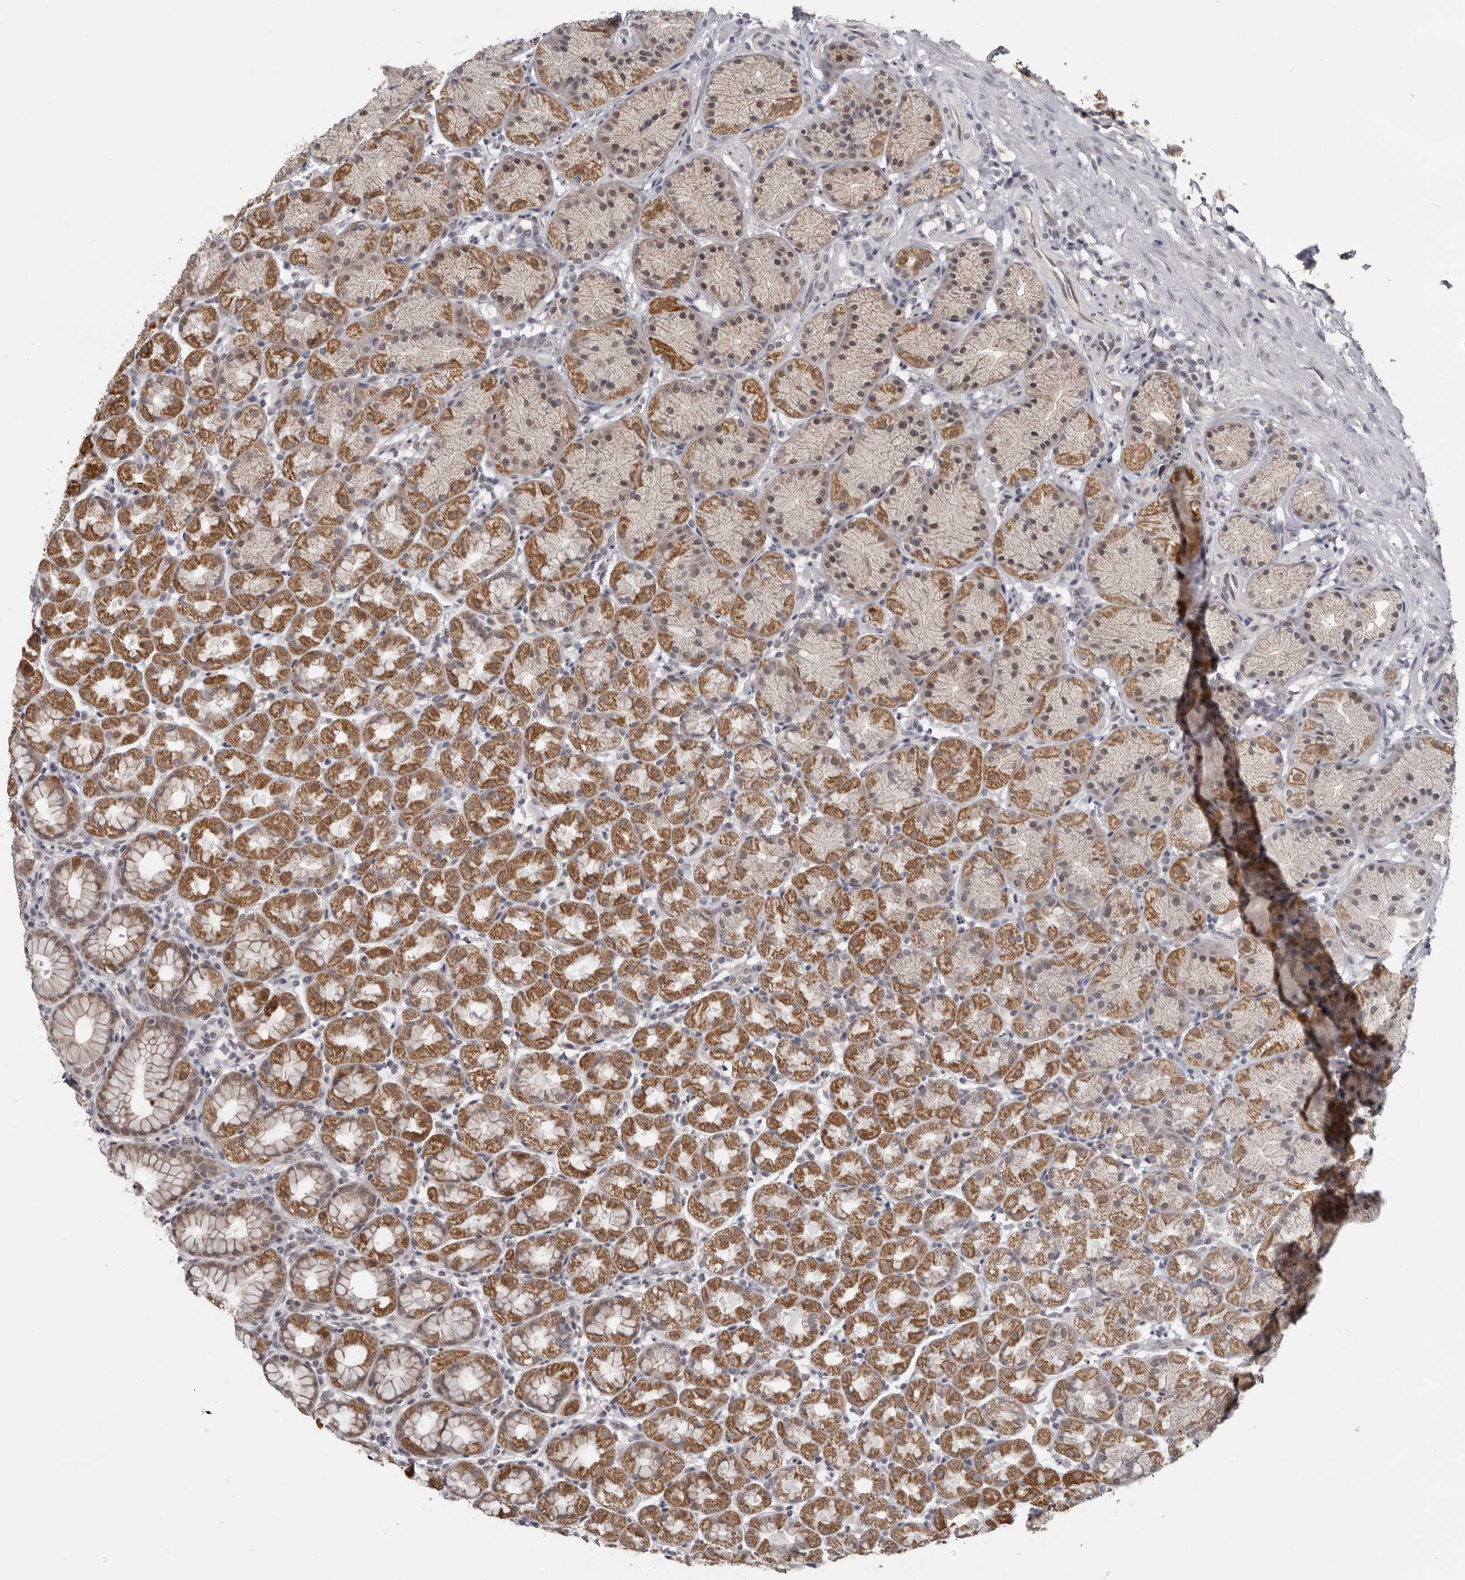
{"staining": {"intensity": "moderate", "quantity": ">75%", "location": "cytoplasmic/membranous,nuclear"}, "tissue": "stomach", "cell_type": "Glandular cells", "image_type": "normal", "snomed": [{"axis": "morphology", "description": "Normal tissue, NOS"}, {"axis": "topography", "description": "Stomach"}], "caption": "IHC photomicrograph of benign stomach: human stomach stained using IHC reveals medium levels of moderate protein expression localized specifically in the cytoplasmic/membranous,nuclear of glandular cells, appearing as a cytoplasmic/membranous,nuclear brown color.", "gene": "MOGAT2", "patient": {"sex": "male", "age": 42}}